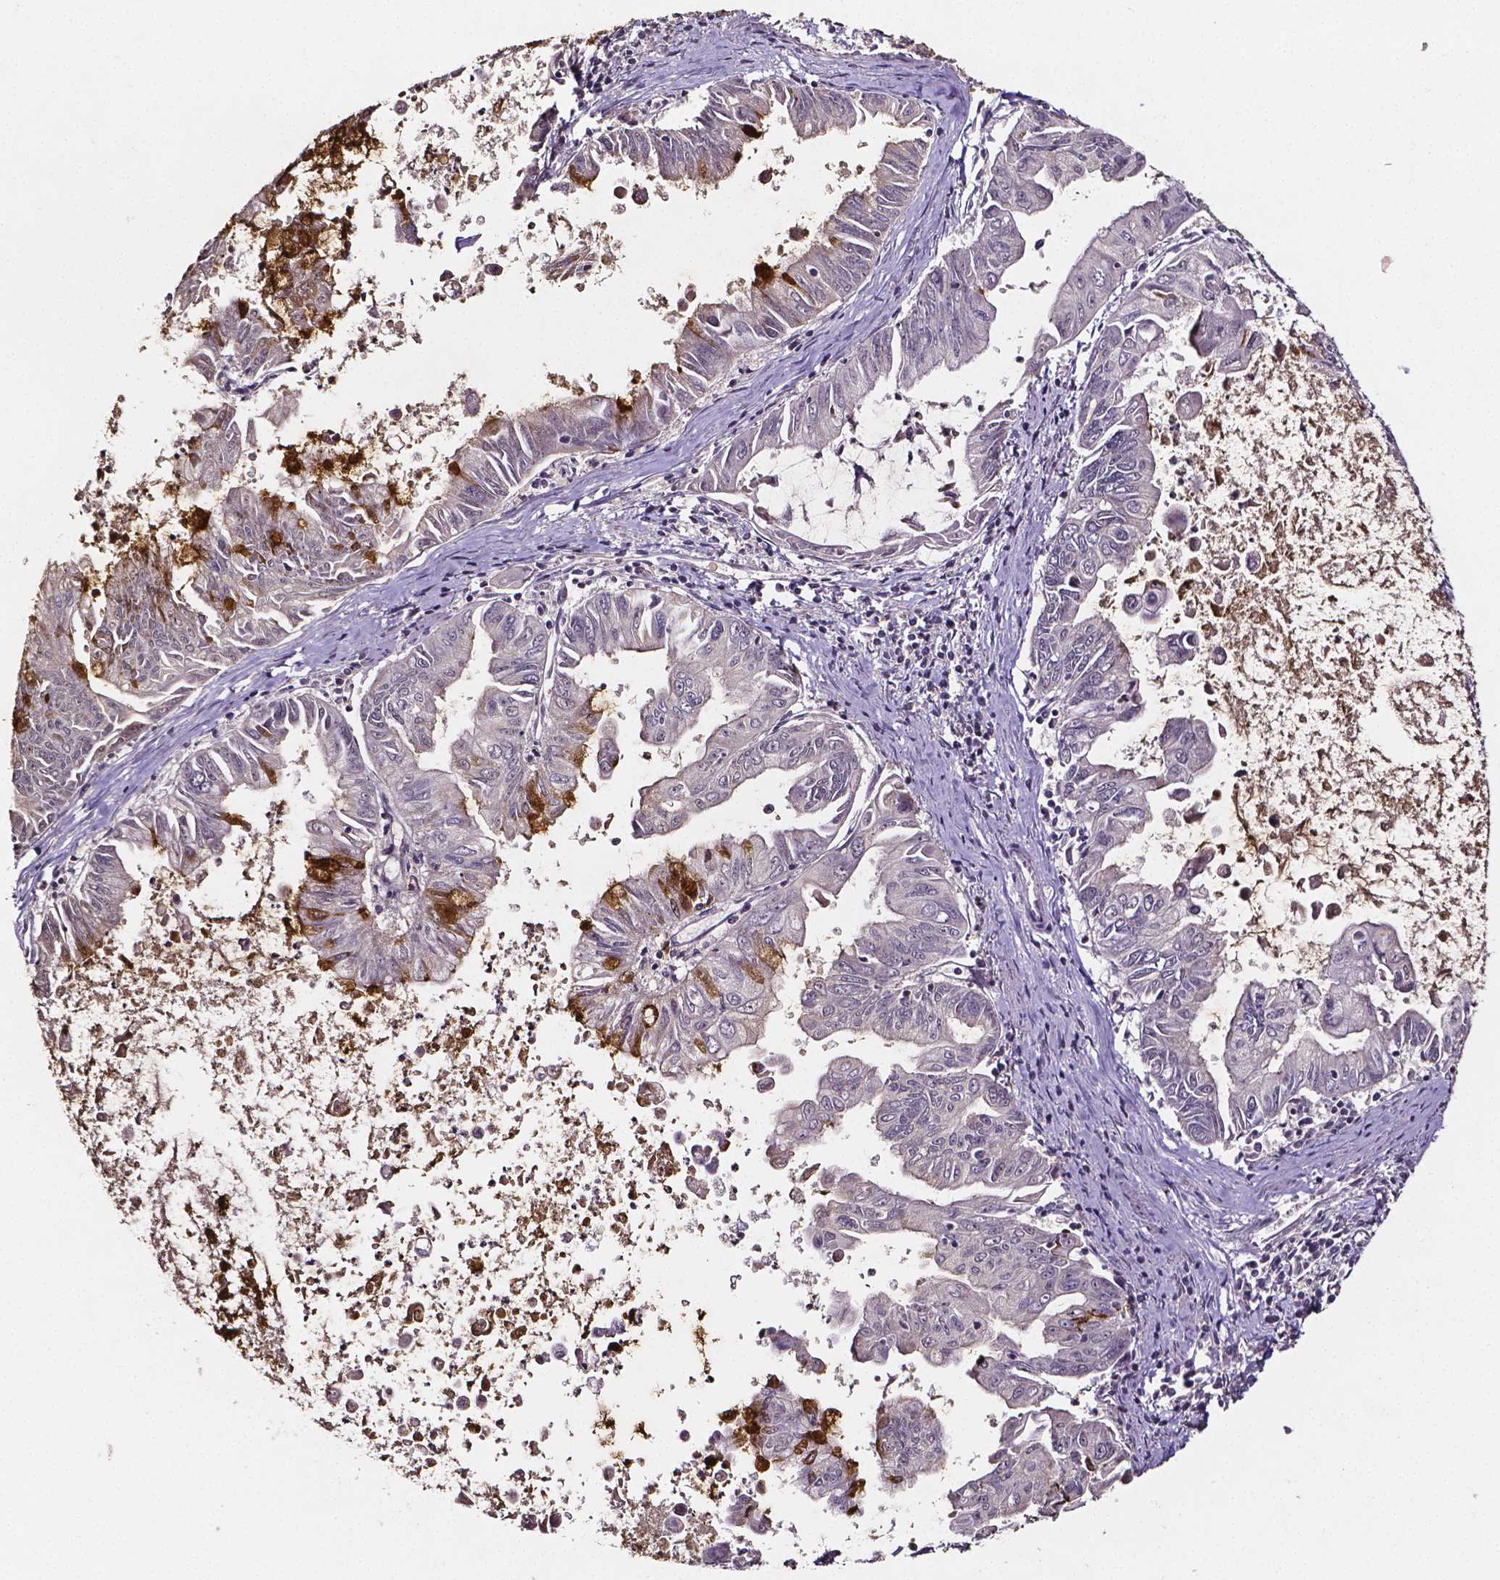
{"staining": {"intensity": "moderate", "quantity": "<25%", "location": "cytoplasmic/membranous"}, "tissue": "stomach cancer", "cell_type": "Tumor cells", "image_type": "cancer", "snomed": [{"axis": "morphology", "description": "Adenocarcinoma, NOS"}, {"axis": "topography", "description": "Stomach, upper"}], "caption": "IHC staining of stomach cancer, which demonstrates low levels of moderate cytoplasmic/membranous expression in approximately <25% of tumor cells indicating moderate cytoplasmic/membranous protein positivity. The staining was performed using DAB (3,3'-diaminobenzidine) (brown) for protein detection and nuclei were counterstained in hematoxylin (blue).", "gene": "NRGN", "patient": {"sex": "male", "age": 80}}